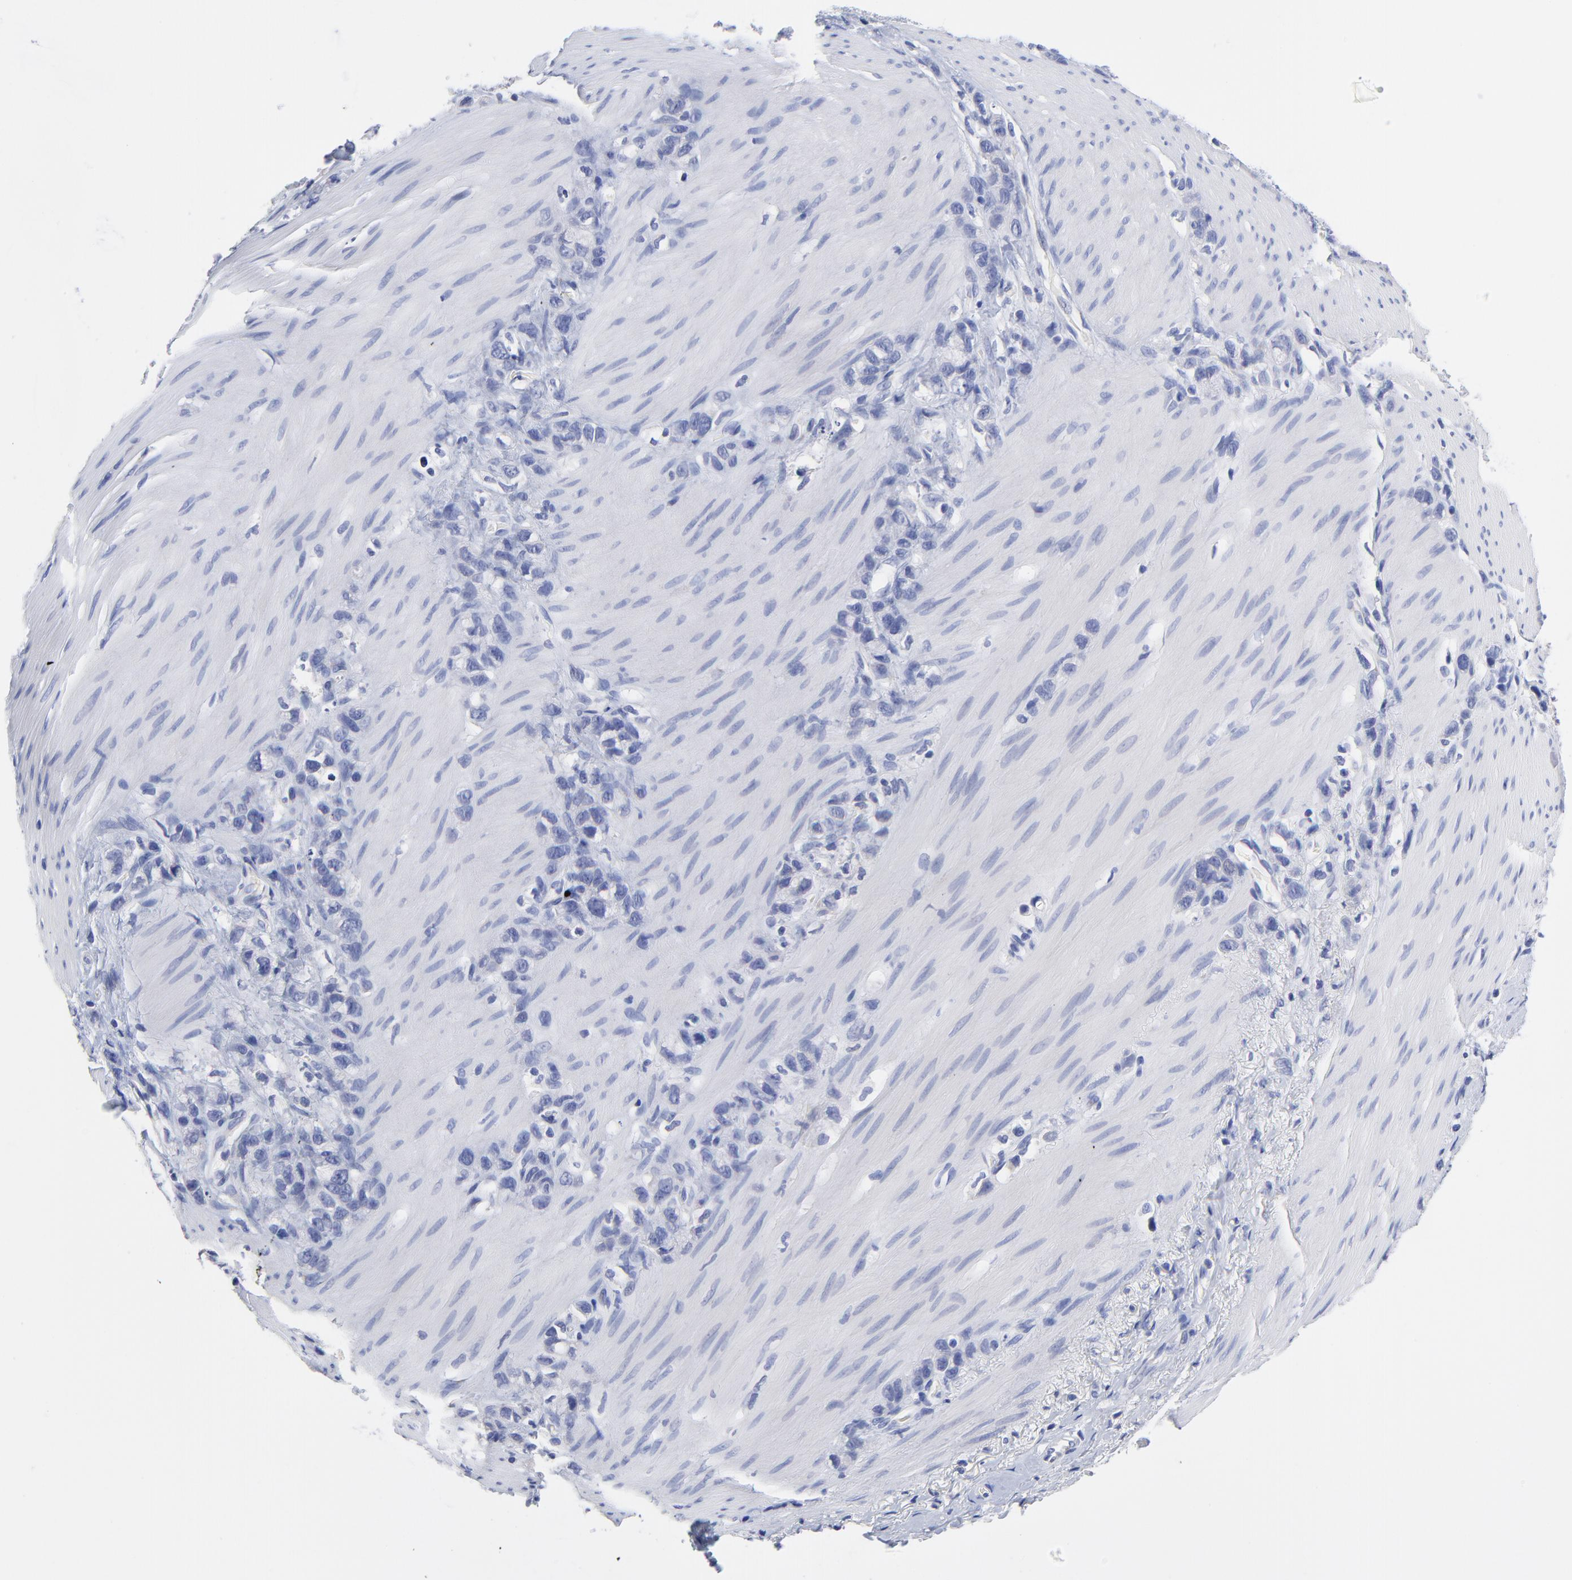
{"staining": {"intensity": "negative", "quantity": "none", "location": "none"}, "tissue": "stomach cancer", "cell_type": "Tumor cells", "image_type": "cancer", "snomed": [{"axis": "morphology", "description": "Normal tissue, NOS"}, {"axis": "morphology", "description": "Adenocarcinoma, NOS"}, {"axis": "morphology", "description": "Adenocarcinoma, High grade"}, {"axis": "topography", "description": "Stomach, upper"}, {"axis": "topography", "description": "Stomach"}], "caption": "Stomach cancer was stained to show a protein in brown. There is no significant expression in tumor cells.", "gene": "LAX1", "patient": {"sex": "female", "age": 65}}